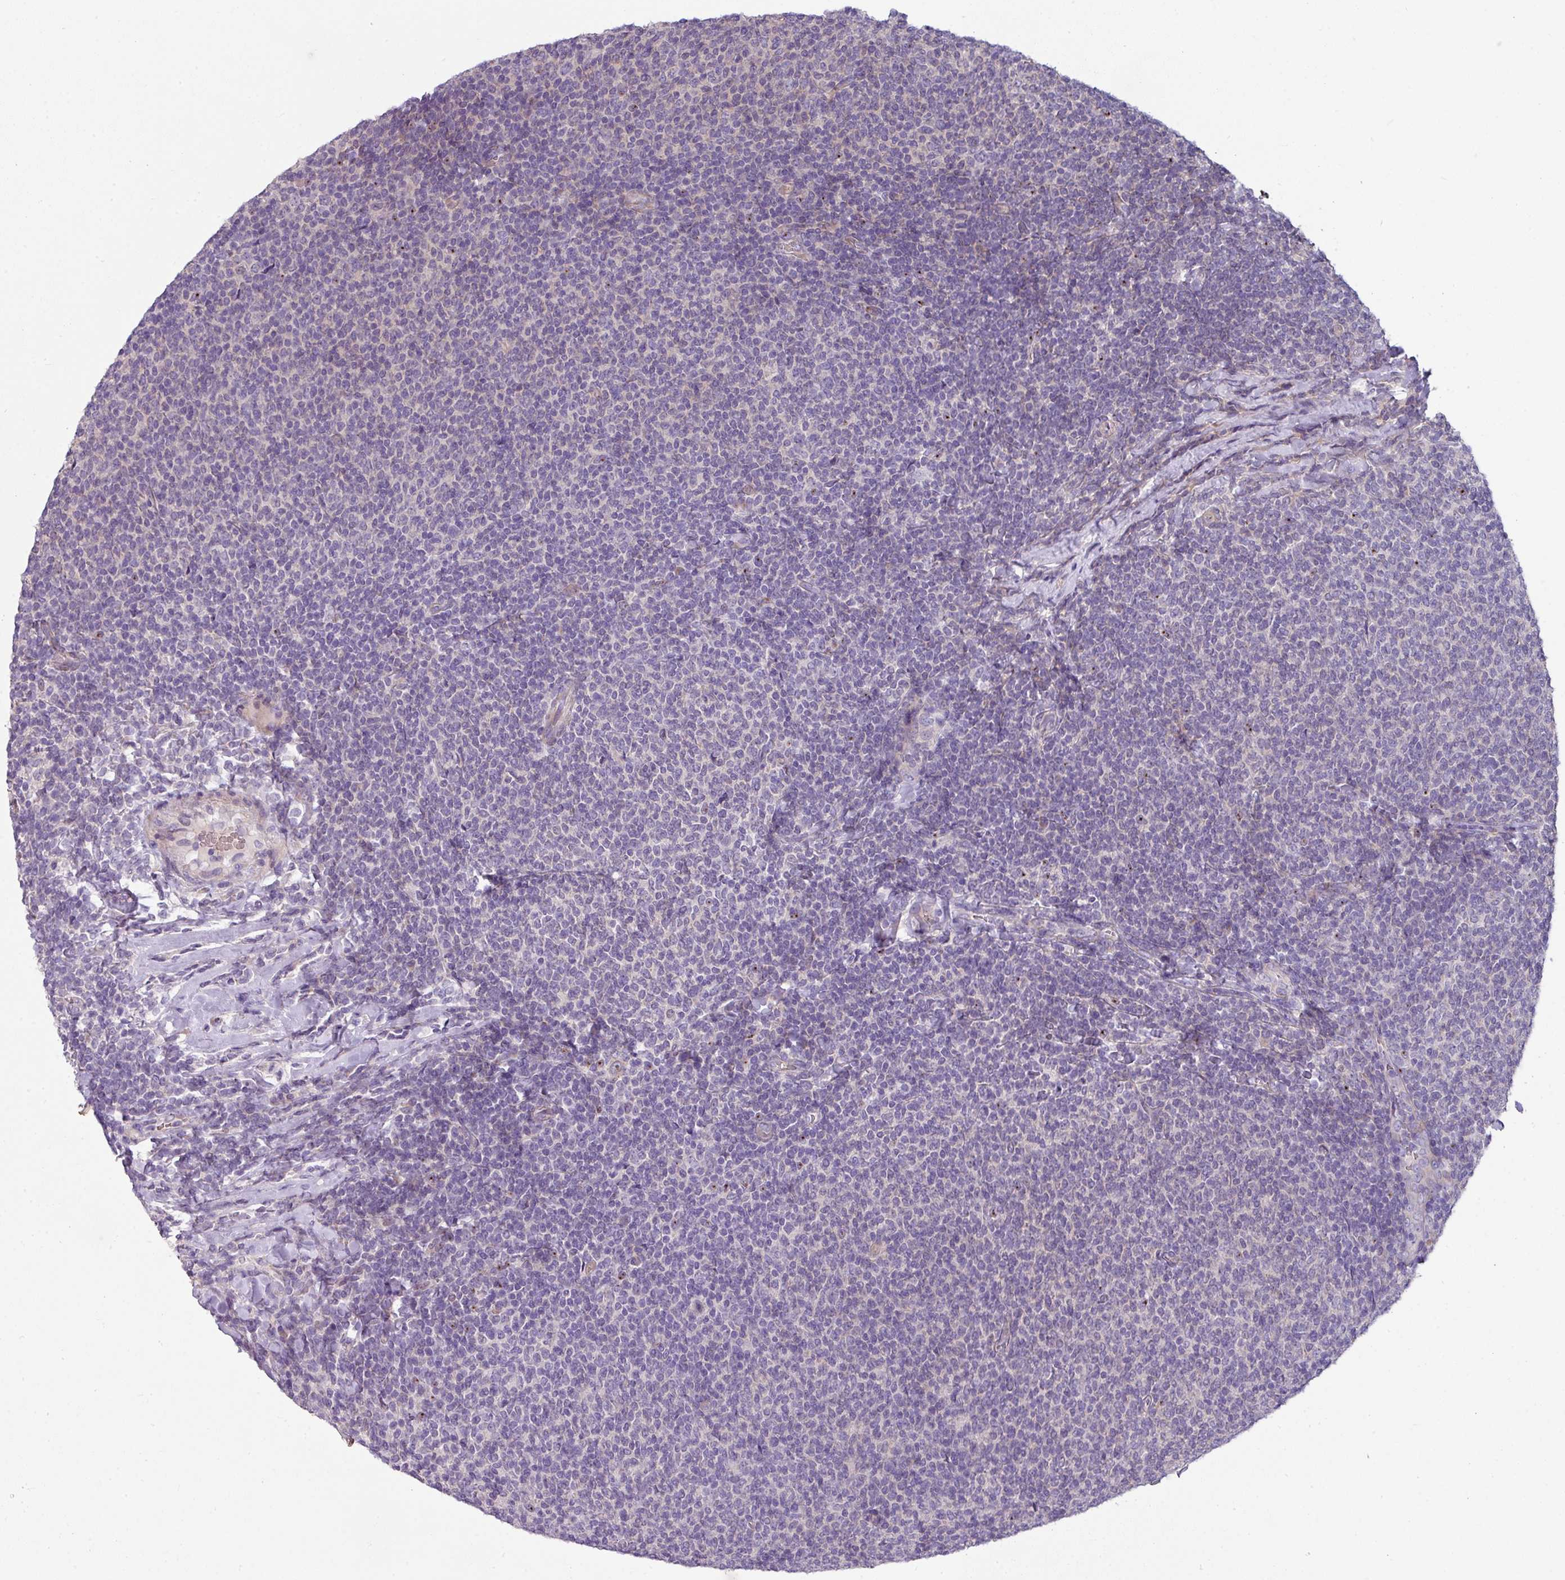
{"staining": {"intensity": "negative", "quantity": "none", "location": "none"}, "tissue": "lymphoma", "cell_type": "Tumor cells", "image_type": "cancer", "snomed": [{"axis": "morphology", "description": "Malignant lymphoma, non-Hodgkin's type, Low grade"}, {"axis": "topography", "description": "Lymph node"}], "caption": "The histopathology image displays no staining of tumor cells in lymphoma. (IHC, brightfield microscopy, high magnification).", "gene": "LRRC9", "patient": {"sex": "male", "age": 52}}